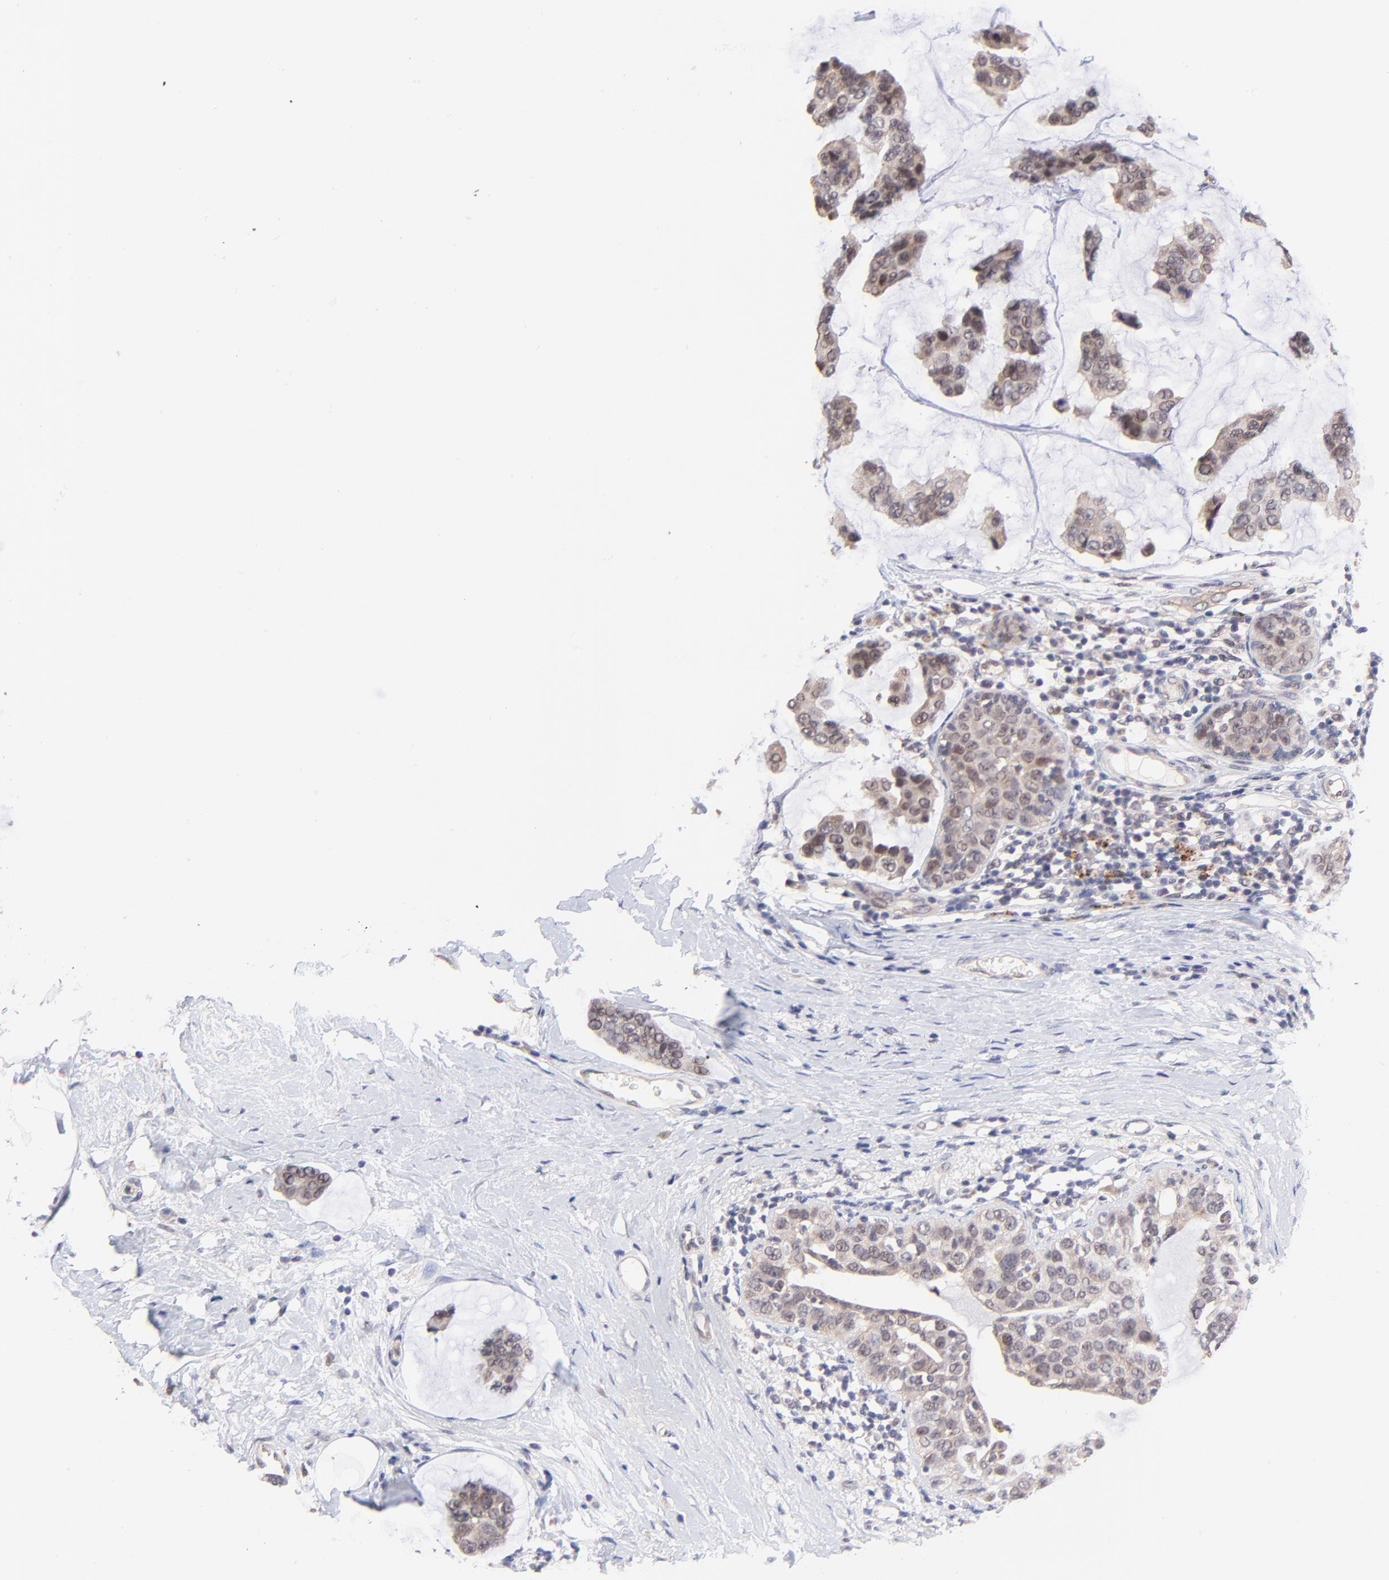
{"staining": {"intensity": "weak", "quantity": ">75%", "location": "cytoplasmic/membranous"}, "tissue": "breast cancer", "cell_type": "Tumor cells", "image_type": "cancer", "snomed": [{"axis": "morphology", "description": "Normal tissue, NOS"}, {"axis": "morphology", "description": "Duct carcinoma"}, {"axis": "topography", "description": "Breast"}], "caption": "DAB immunohistochemical staining of human infiltrating ductal carcinoma (breast) exhibits weak cytoplasmic/membranous protein staining in approximately >75% of tumor cells.", "gene": "ZNF747", "patient": {"sex": "female", "age": 50}}